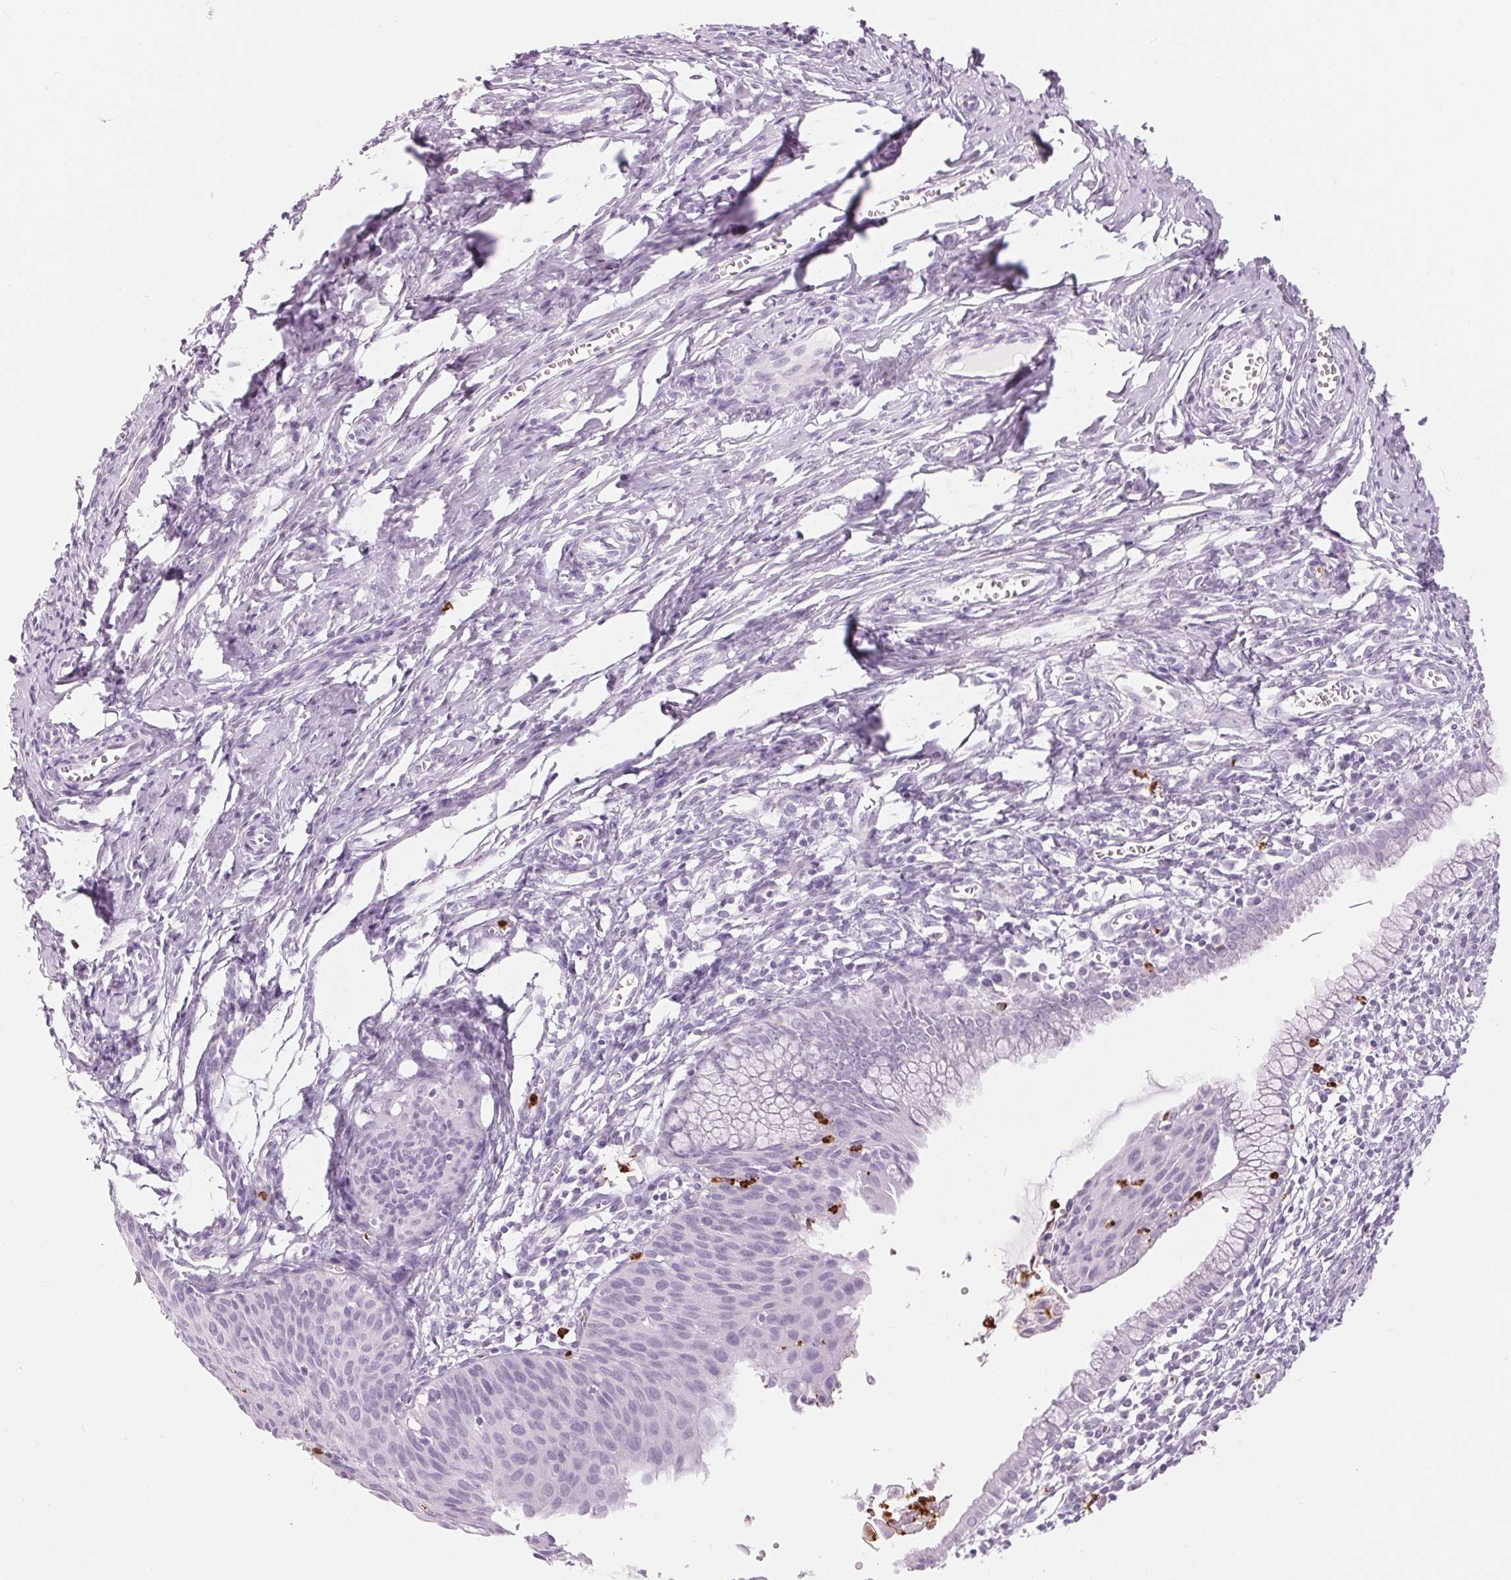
{"staining": {"intensity": "negative", "quantity": "none", "location": "none"}, "tissue": "cervical cancer", "cell_type": "Tumor cells", "image_type": "cancer", "snomed": [{"axis": "morphology", "description": "Squamous cell carcinoma, NOS"}, {"axis": "topography", "description": "Cervix"}], "caption": "Photomicrograph shows no protein expression in tumor cells of cervical squamous cell carcinoma tissue.", "gene": "KLK7", "patient": {"sex": "female", "age": 52}}